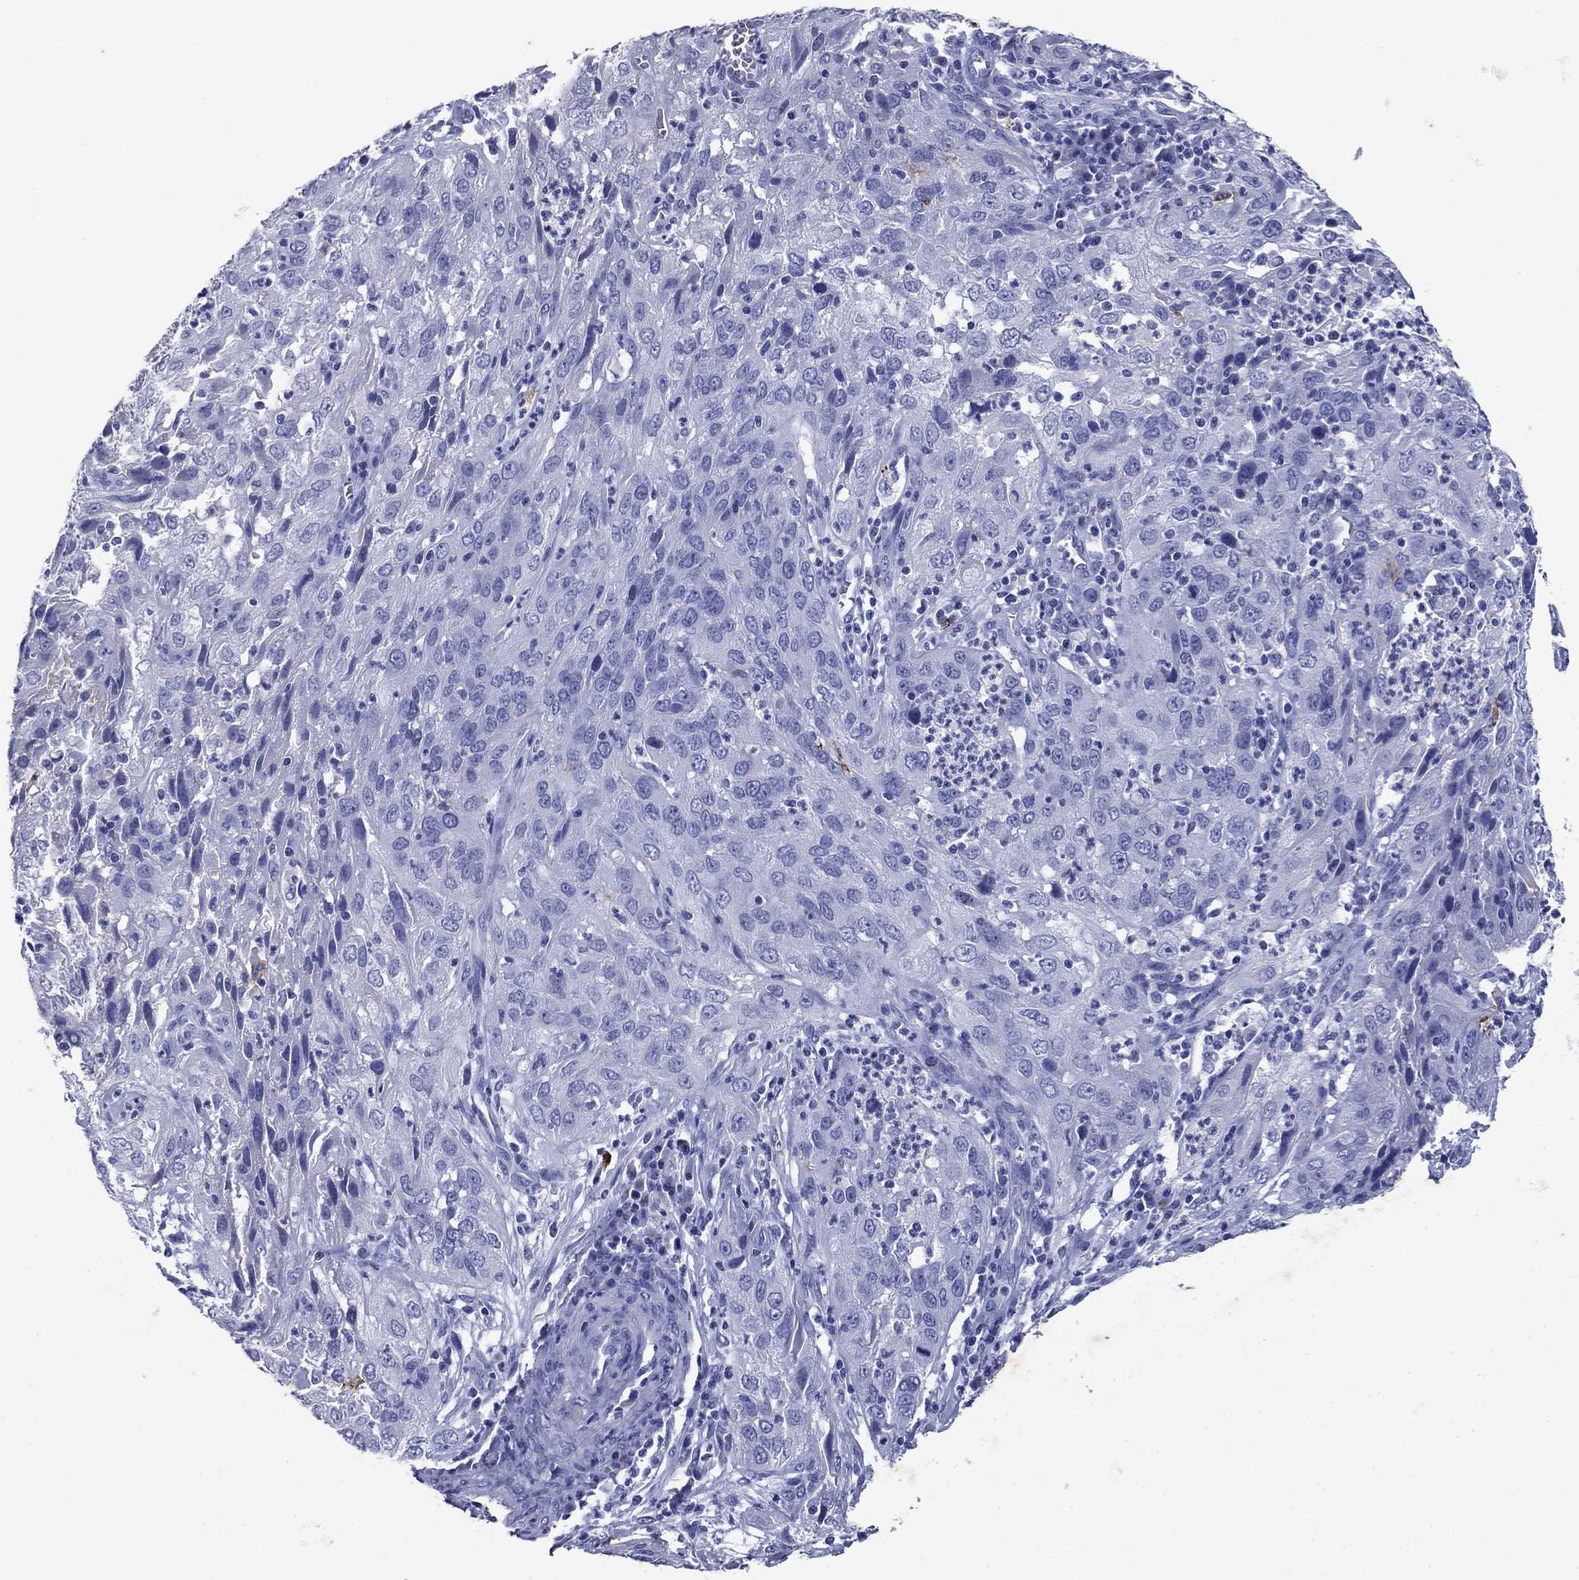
{"staining": {"intensity": "negative", "quantity": "none", "location": "none"}, "tissue": "cervical cancer", "cell_type": "Tumor cells", "image_type": "cancer", "snomed": [{"axis": "morphology", "description": "Squamous cell carcinoma, NOS"}, {"axis": "topography", "description": "Cervix"}], "caption": "DAB immunohistochemical staining of human cervical cancer (squamous cell carcinoma) exhibits no significant expression in tumor cells. (Immunohistochemistry (ihc), brightfield microscopy, high magnification).", "gene": "CD1A", "patient": {"sex": "female", "age": 32}}